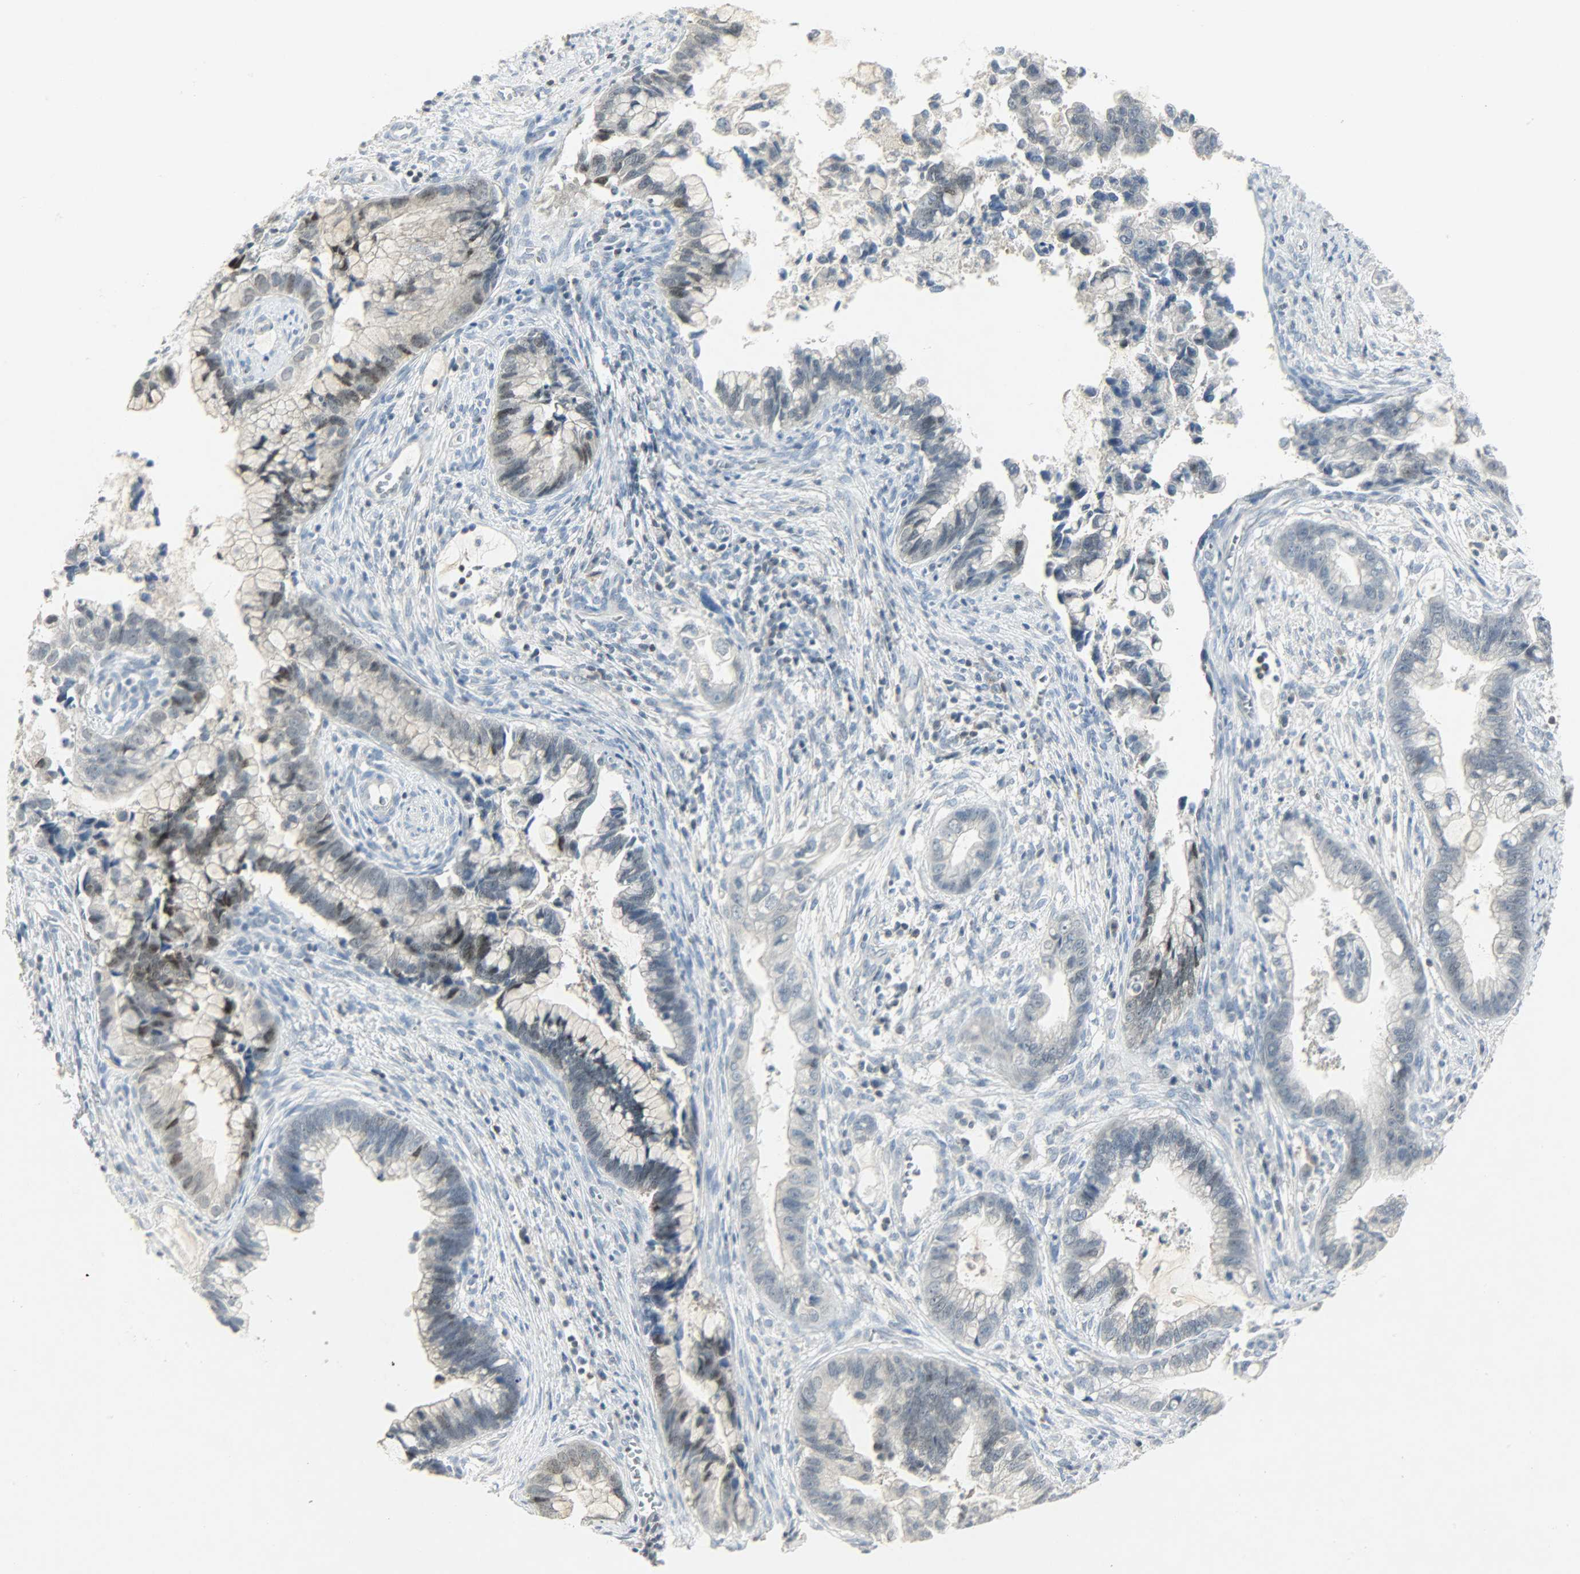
{"staining": {"intensity": "moderate", "quantity": "<25%", "location": "nuclear"}, "tissue": "cervical cancer", "cell_type": "Tumor cells", "image_type": "cancer", "snomed": [{"axis": "morphology", "description": "Adenocarcinoma, NOS"}, {"axis": "topography", "description": "Cervix"}], "caption": "Approximately <25% of tumor cells in adenocarcinoma (cervical) show moderate nuclear protein expression as visualized by brown immunohistochemical staining.", "gene": "CAMK4", "patient": {"sex": "female", "age": 44}}